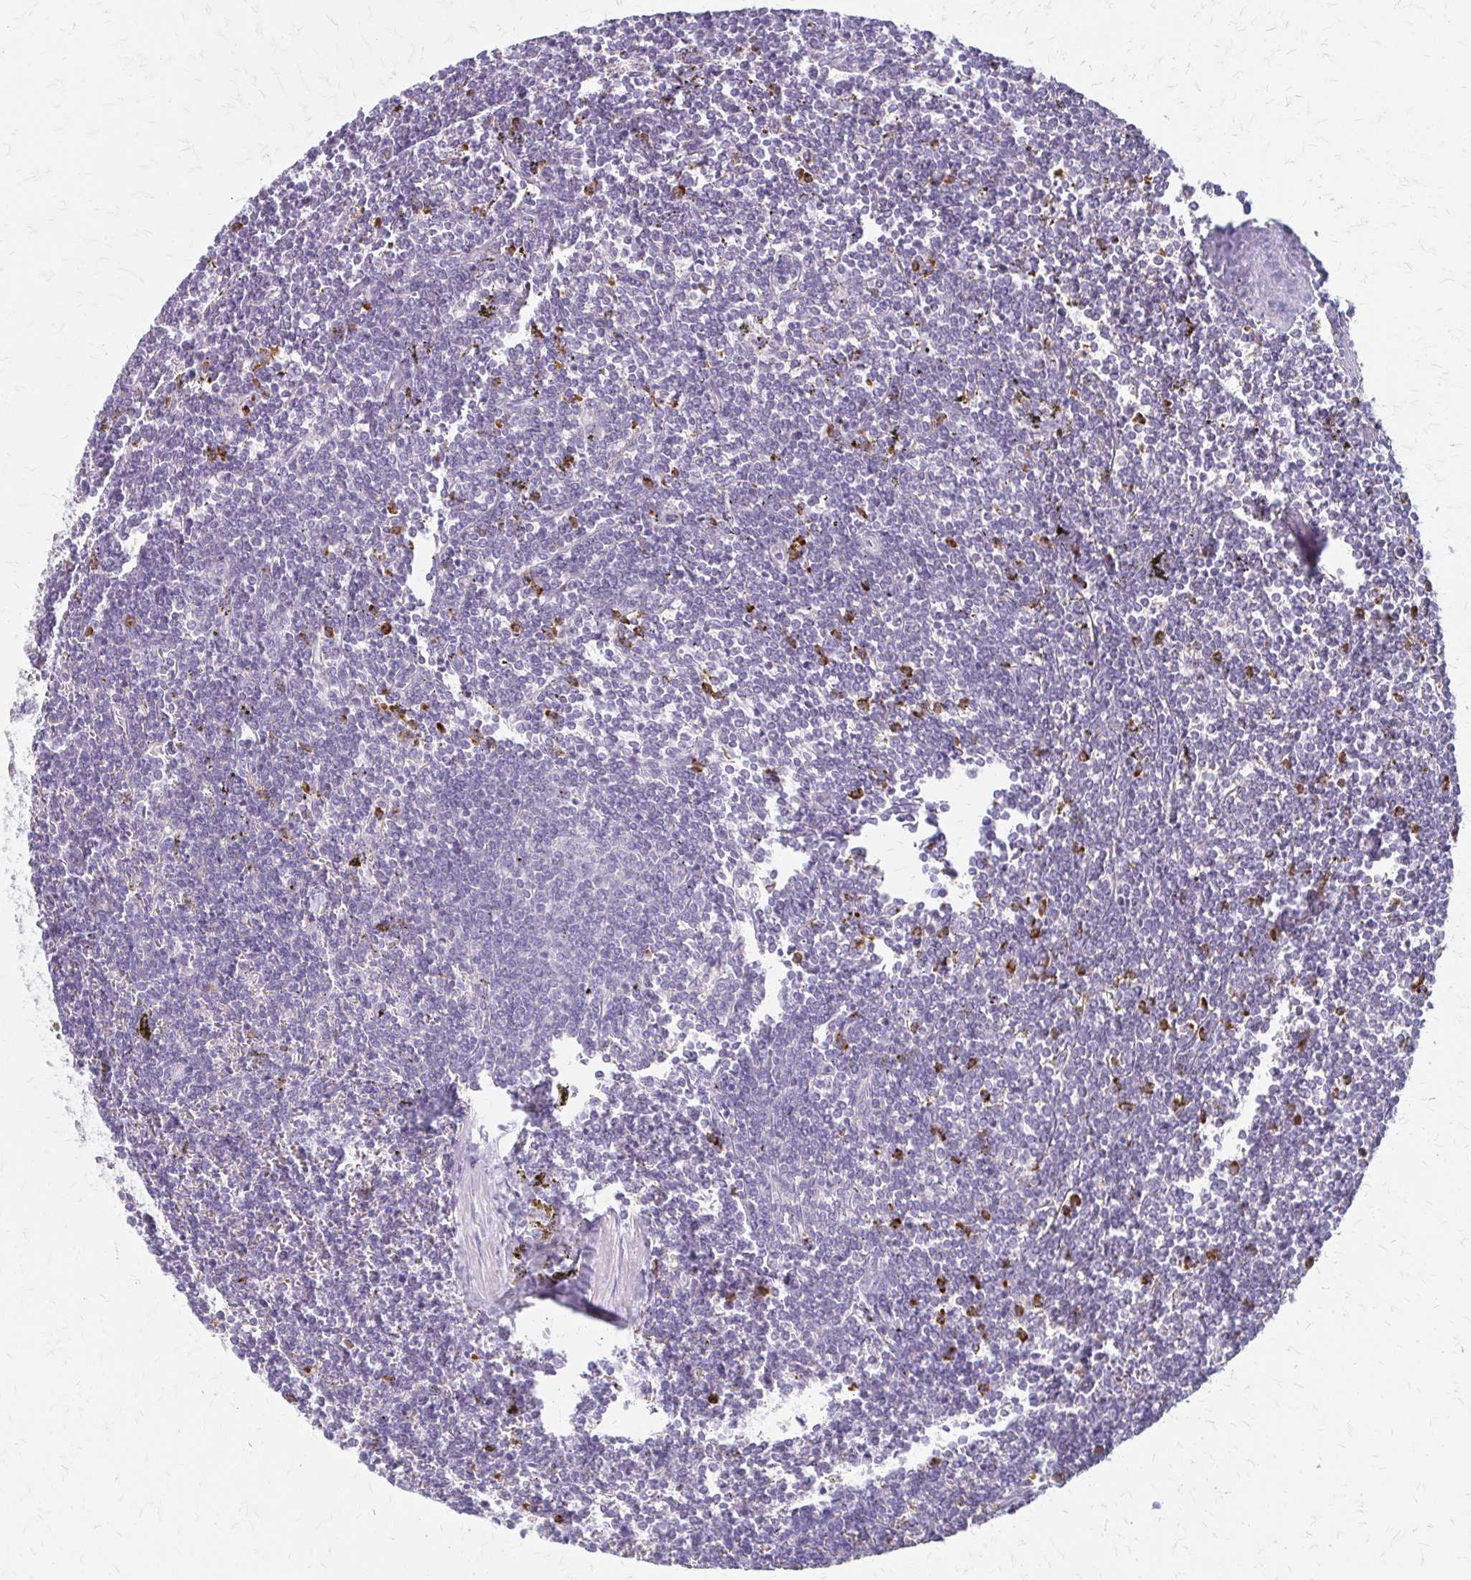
{"staining": {"intensity": "negative", "quantity": "none", "location": "none"}, "tissue": "lymphoma", "cell_type": "Tumor cells", "image_type": "cancer", "snomed": [{"axis": "morphology", "description": "Malignant lymphoma, non-Hodgkin's type, Low grade"}, {"axis": "topography", "description": "Spleen"}], "caption": "Malignant lymphoma, non-Hodgkin's type (low-grade) was stained to show a protein in brown. There is no significant expression in tumor cells.", "gene": "ACP5", "patient": {"sex": "male", "age": 78}}